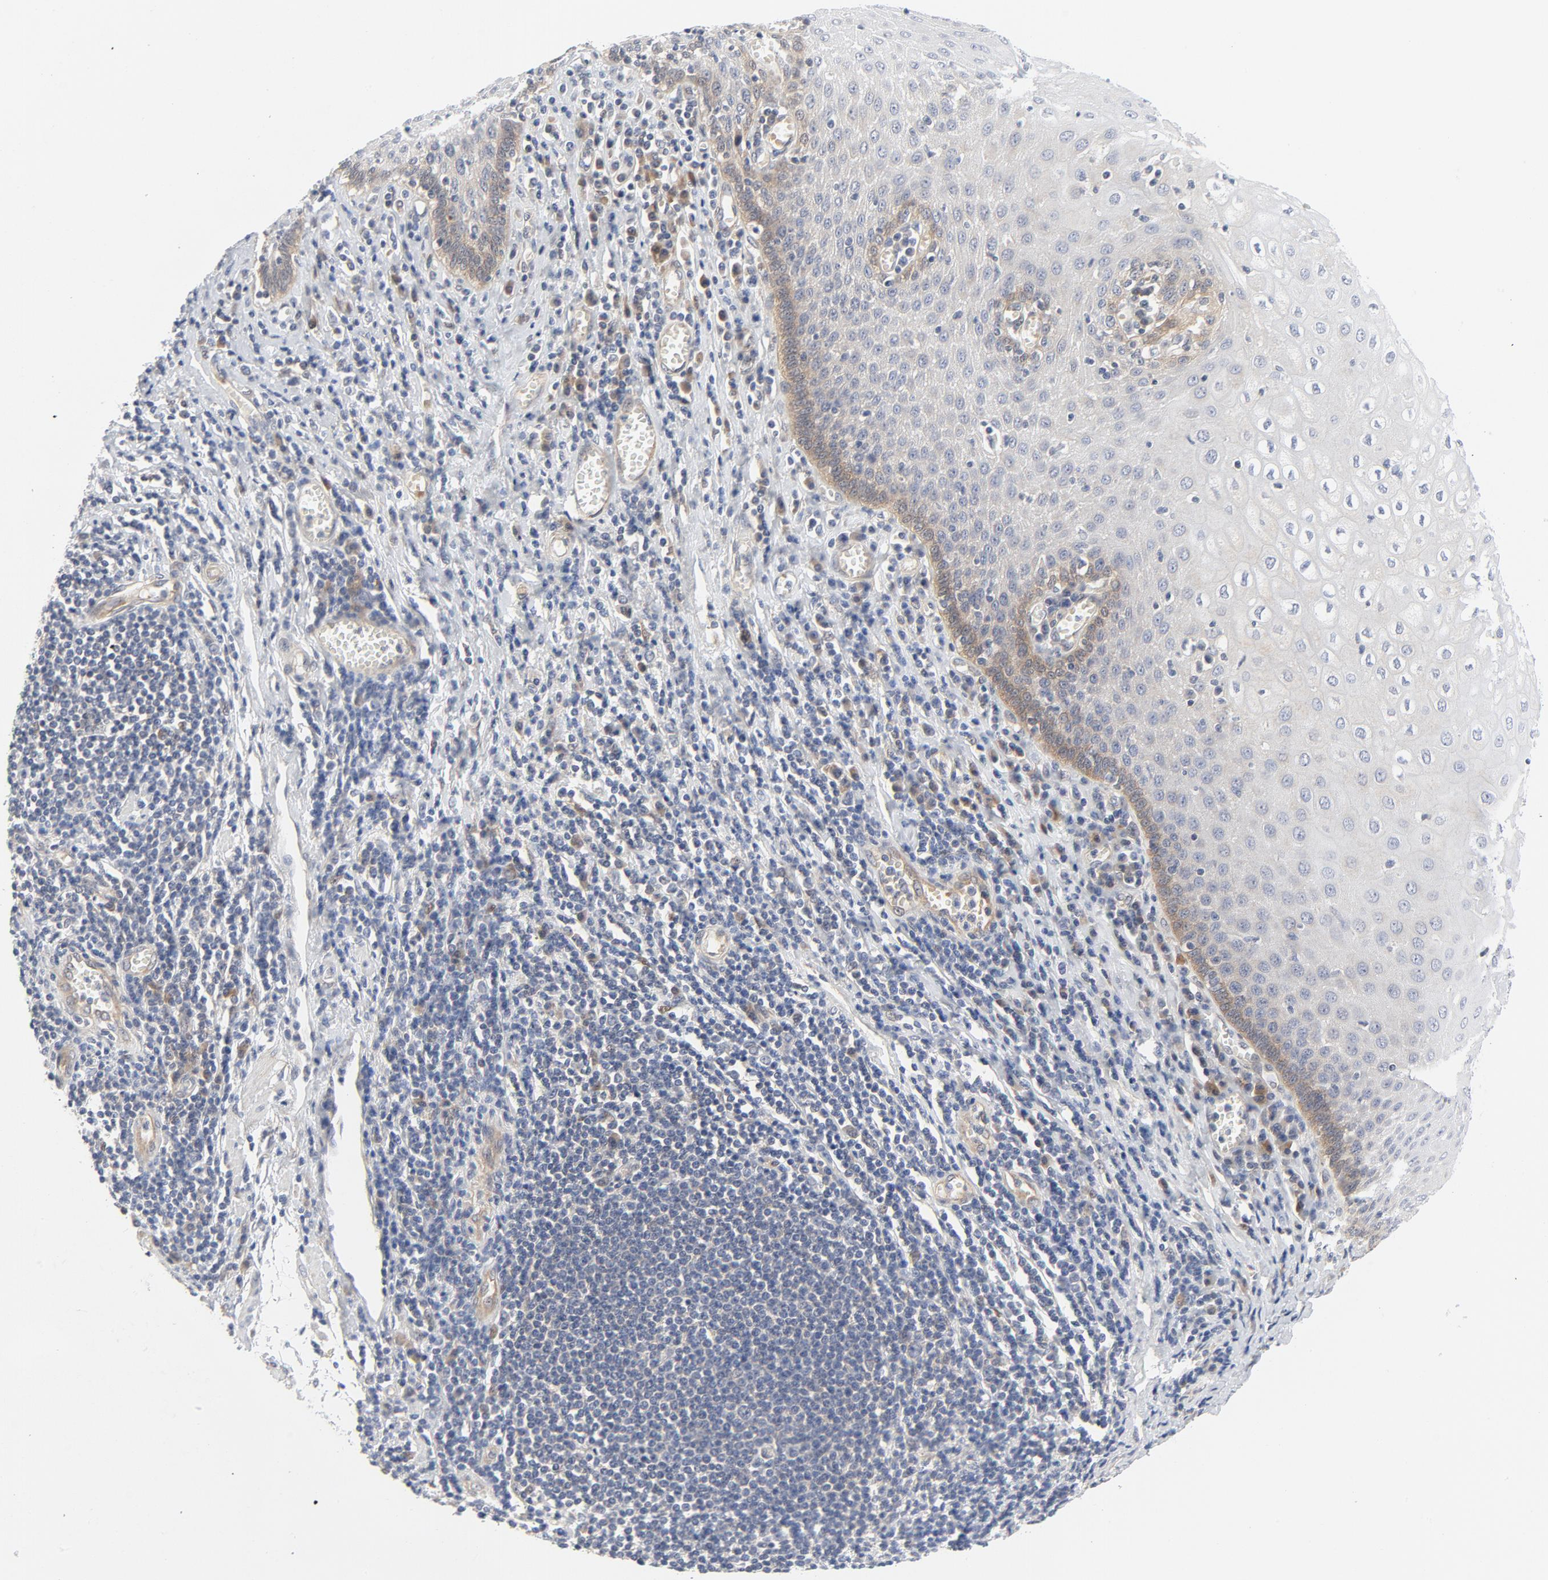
{"staining": {"intensity": "weak", "quantity": "<25%", "location": "cytoplasmic/membranous"}, "tissue": "esophagus", "cell_type": "Squamous epithelial cells", "image_type": "normal", "snomed": [{"axis": "morphology", "description": "Normal tissue, NOS"}, {"axis": "morphology", "description": "Squamous cell carcinoma, NOS"}, {"axis": "topography", "description": "Esophagus"}], "caption": "This histopathology image is of benign esophagus stained with IHC to label a protein in brown with the nuclei are counter-stained blue. There is no staining in squamous epithelial cells.", "gene": "BAD", "patient": {"sex": "male", "age": 65}}